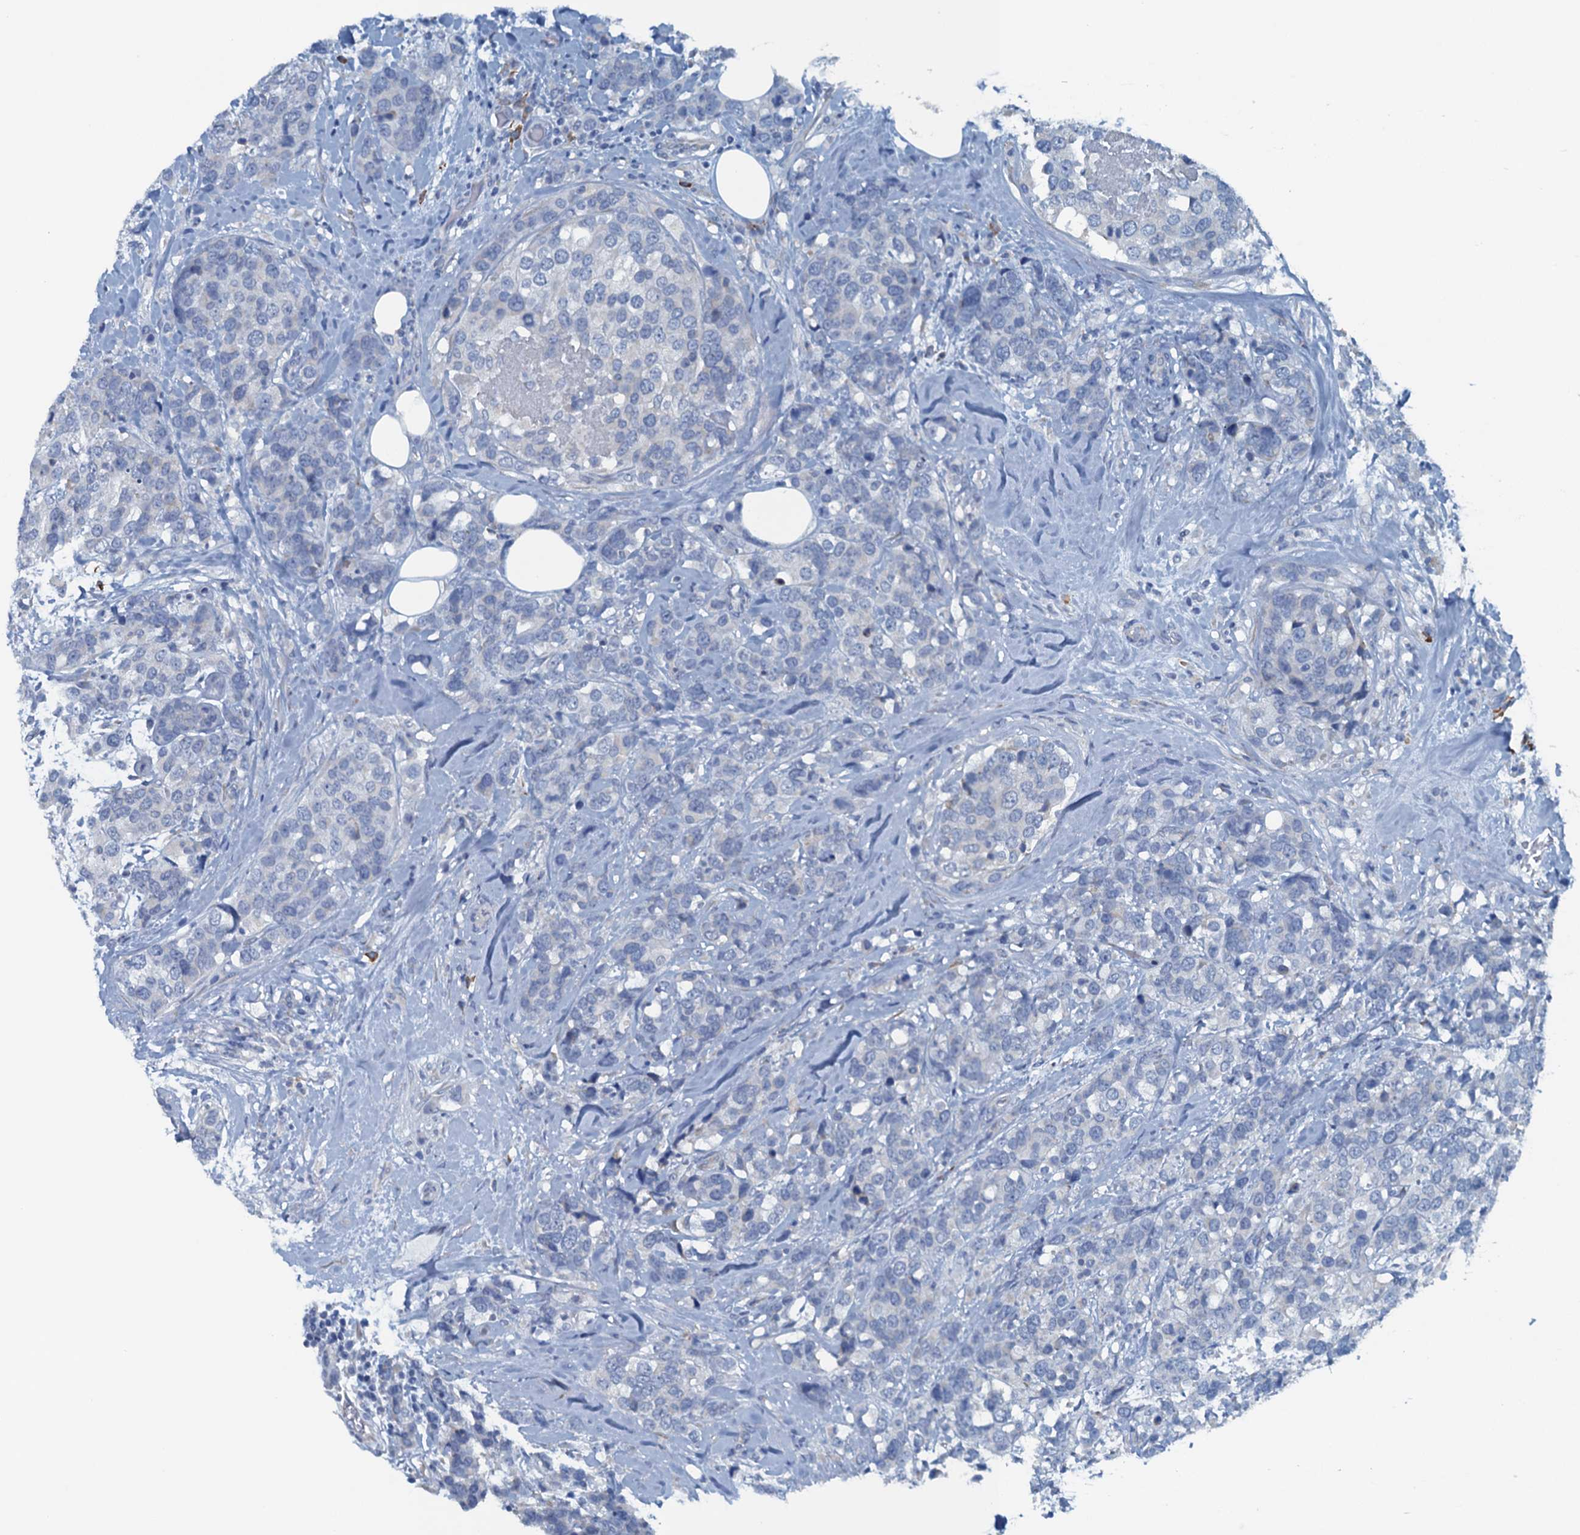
{"staining": {"intensity": "negative", "quantity": "none", "location": "none"}, "tissue": "breast cancer", "cell_type": "Tumor cells", "image_type": "cancer", "snomed": [{"axis": "morphology", "description": "Lobular carcinoma"}, {"axis": "topography", "description": "Breast"}], "caption": "Immunohistochemical staining of breast cancer shows no significant expression in tumor cells.", "gene": "CBLIF", "patient": {"sex": "female", "age": 59}}